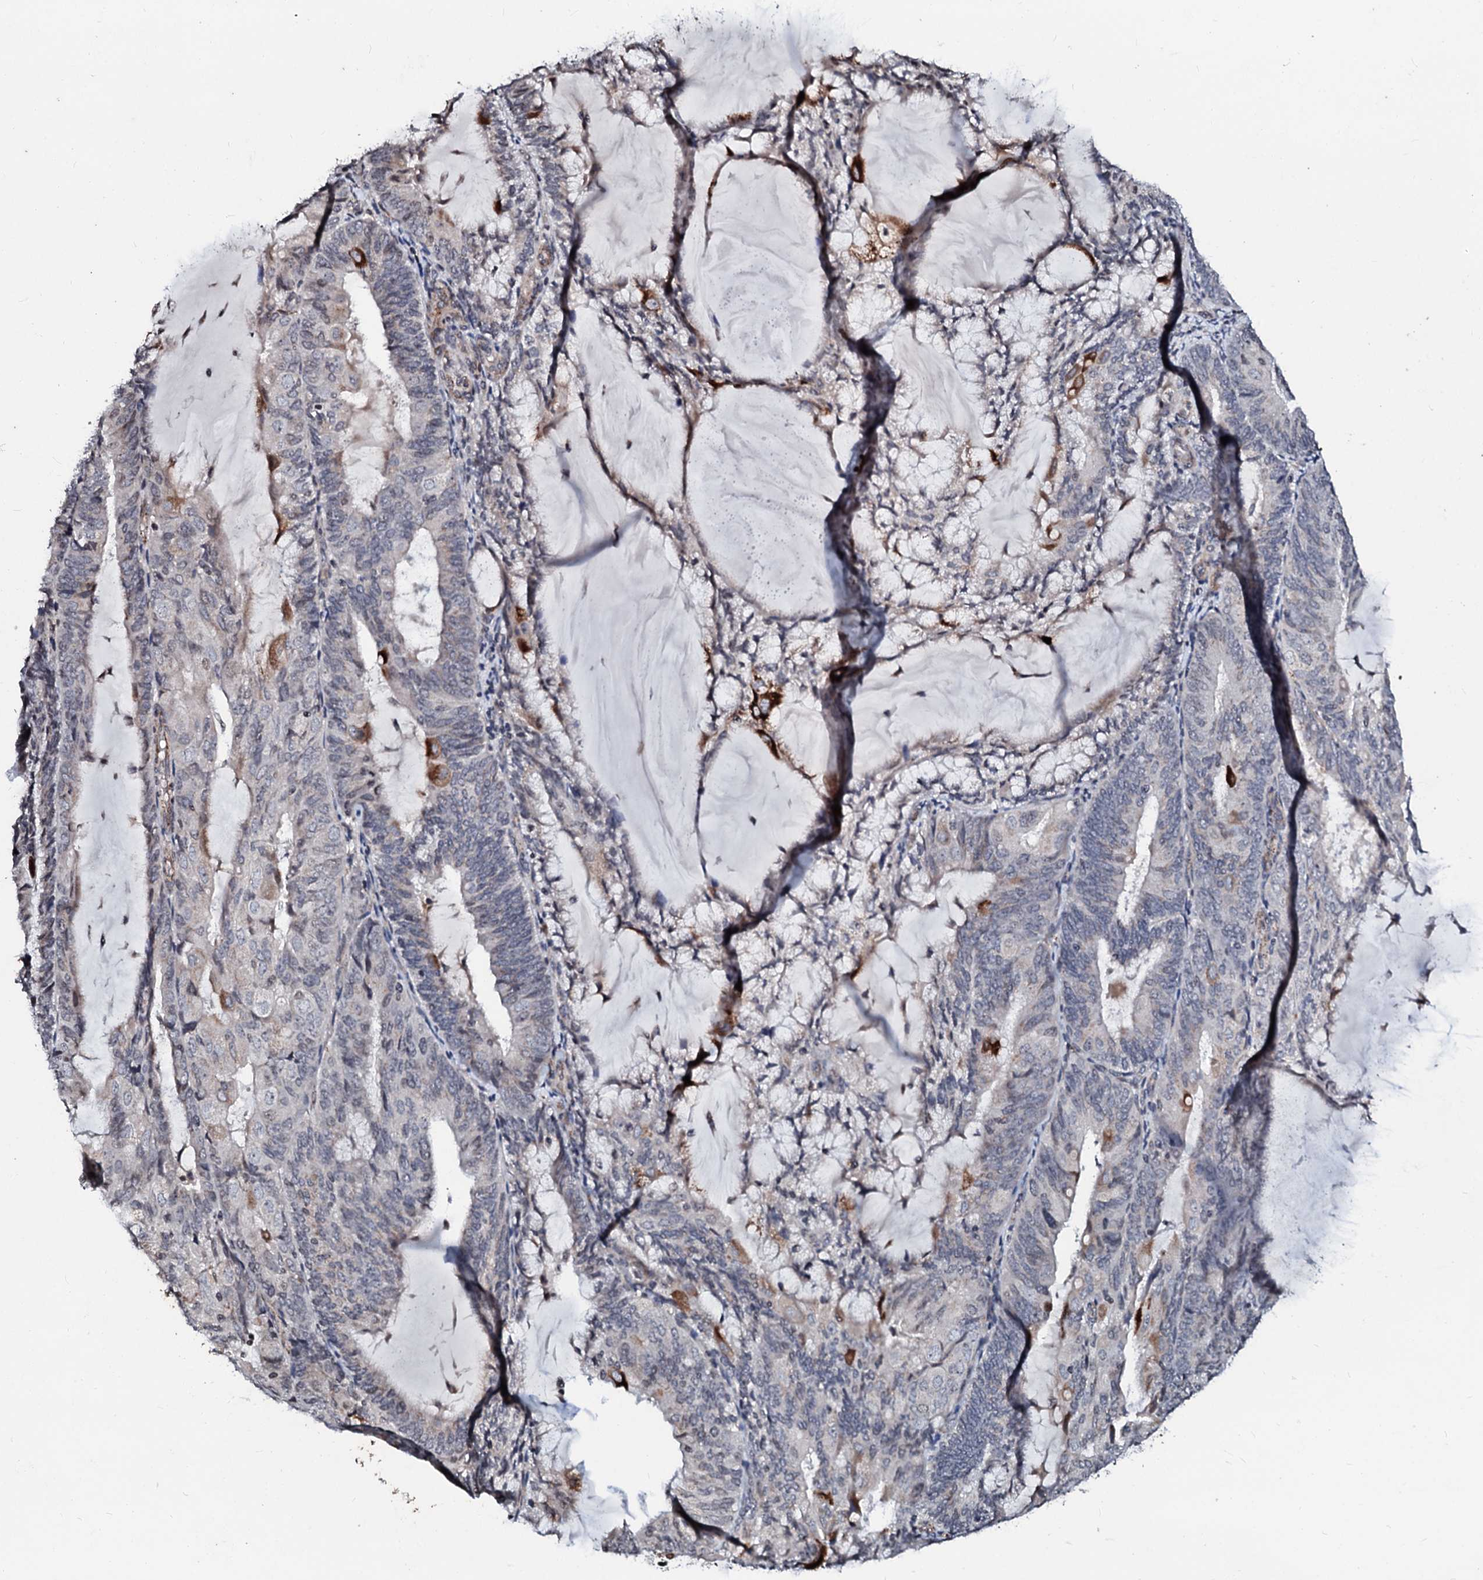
{"staining": {"intensity": "negative", "quantity": "none", "location": "none"}, "tissue": "endometrial cancer", "cell_type": "Tumor cells", "image_type": "cancer", "snomed": [{"axis": "morphology", "description": "Adenocarcinoma, NOS"}, {"axis": "topography", "description": "Endometrium"}], "caption": "IHC histopathology image of human endometrial cancer stained for a protein (brown), which displays no expression in tumor cells.", "gene": "LSM11", "patient": {"sex": "female", "age": 81}}